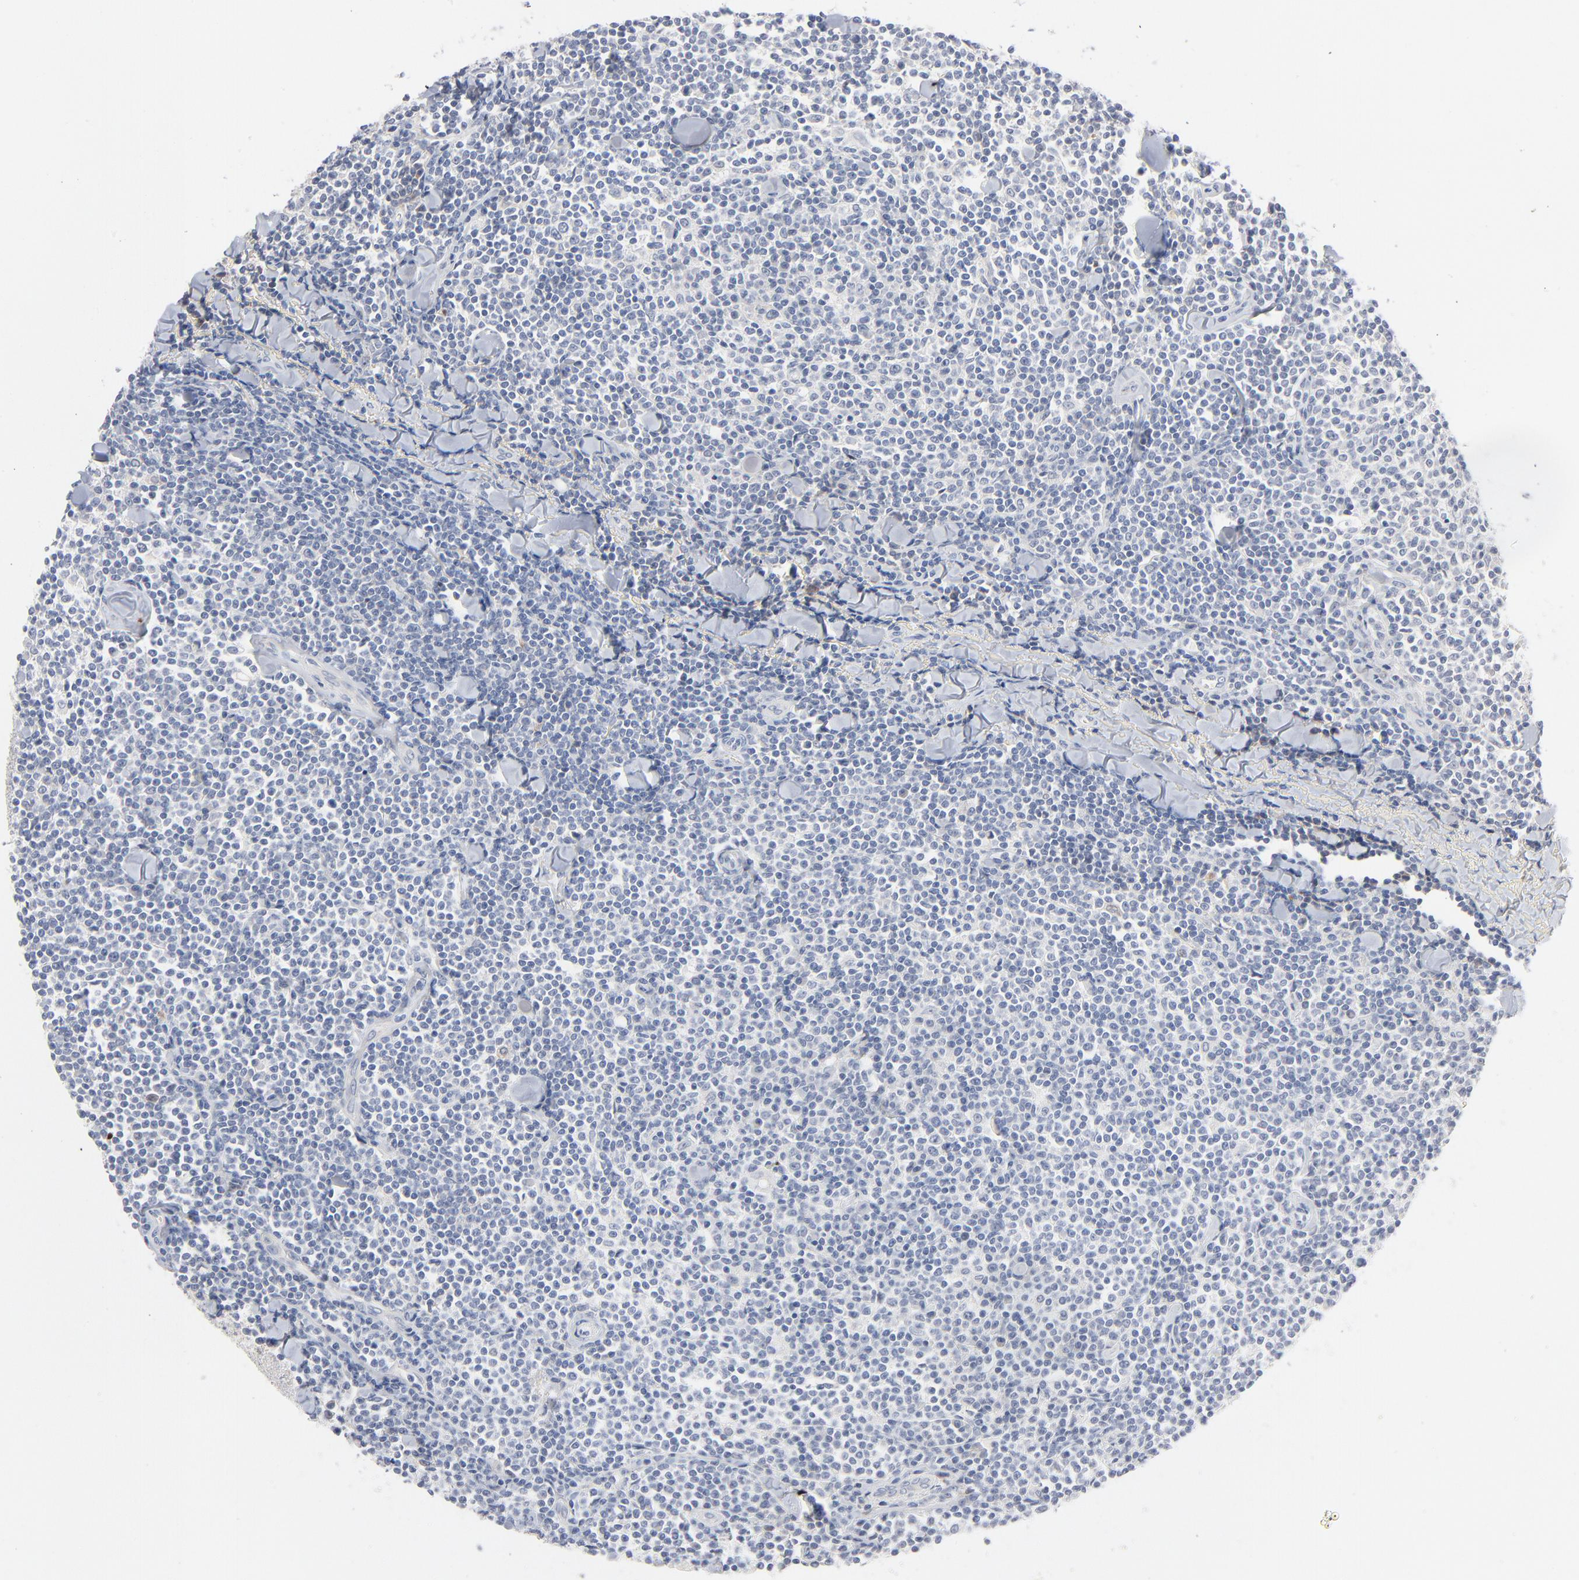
{"staining": {"intensity": "negative", "quantity": "none", "location": "none"}, "tissue": "lymphoma", "cell_type": "Tumor cells", "image_type": "cancer", "snomed": [{"axis": "morphology", "description": "Malignant lymphoma, non-Hodgkin's type, Low grade"}, {"axis": "topography", "description": "Soft tissue"}], "caption": "Tumor cells are negative for brown protein staining in lymphoma.", "gene": "SERPINA4", "patient": {"sex": "male", "age": 92}}